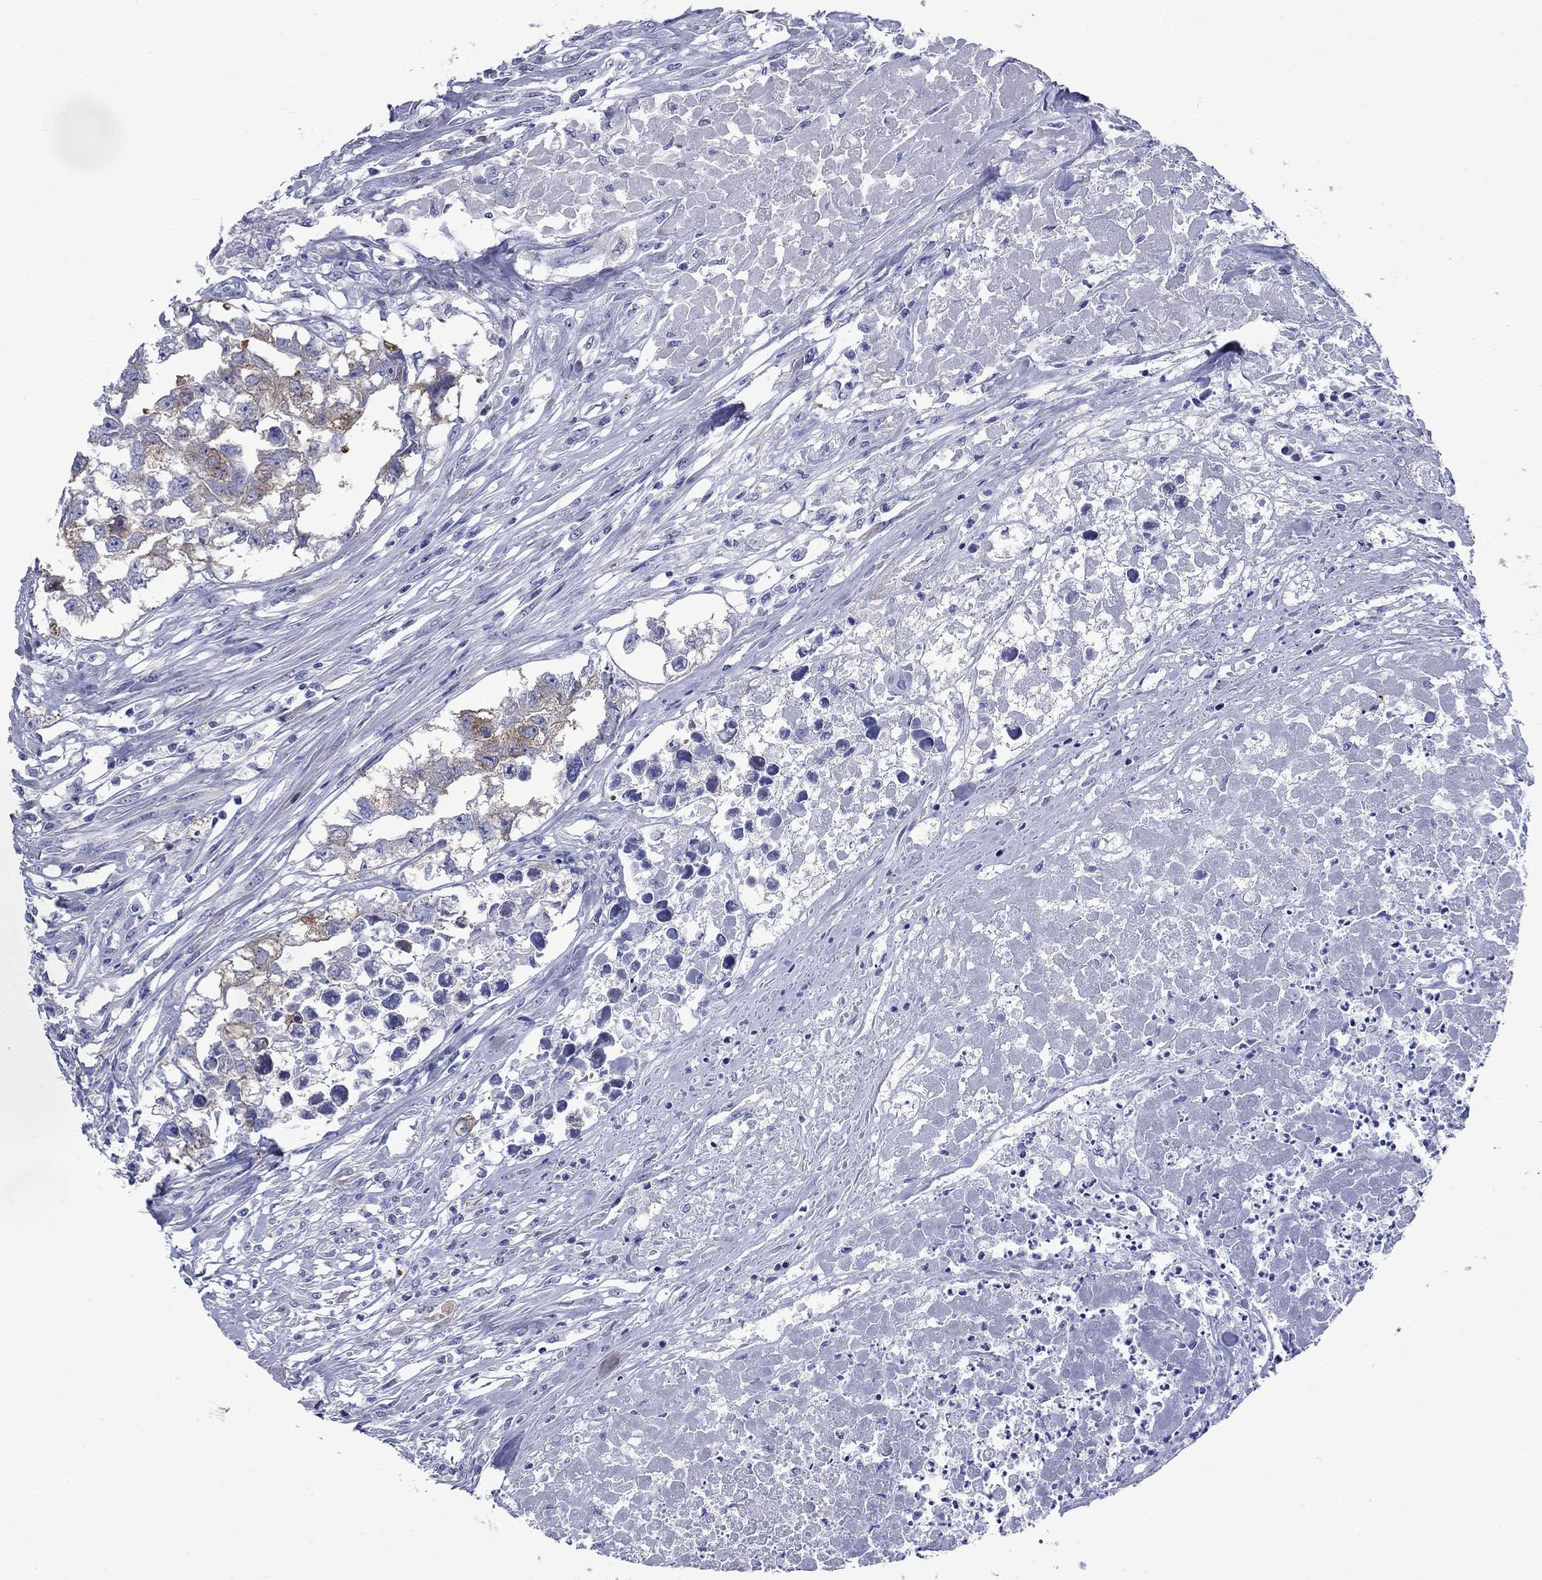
{"staining": {"intensity": "strong", "quantity": "25%-75%", "location": "cytoplasmic/membranous"}, "tissue": "testis cancer", "cell_type": "Tumor cells", "image_type": "cancer", "snomed": [{"axis": "morphology", "description": "Carcinoma, Embryonal, NOS"}, {"axis": "morphology", "description": "Teratoma, malignant, NOS"}, {"axis": "topography", "description": "Testis"}], "caption": "Protein staining displays strong cytoplasmic/membranous positivity in about 25%-75% of tumor cells in testis embryonal carcinoma. (DAB (3,3'-diaminobenzidine) = brown stain, brightfield microscopy at high magnification).", "gene": "TACC3", "patient": {"sex": "male", "age": 44}}